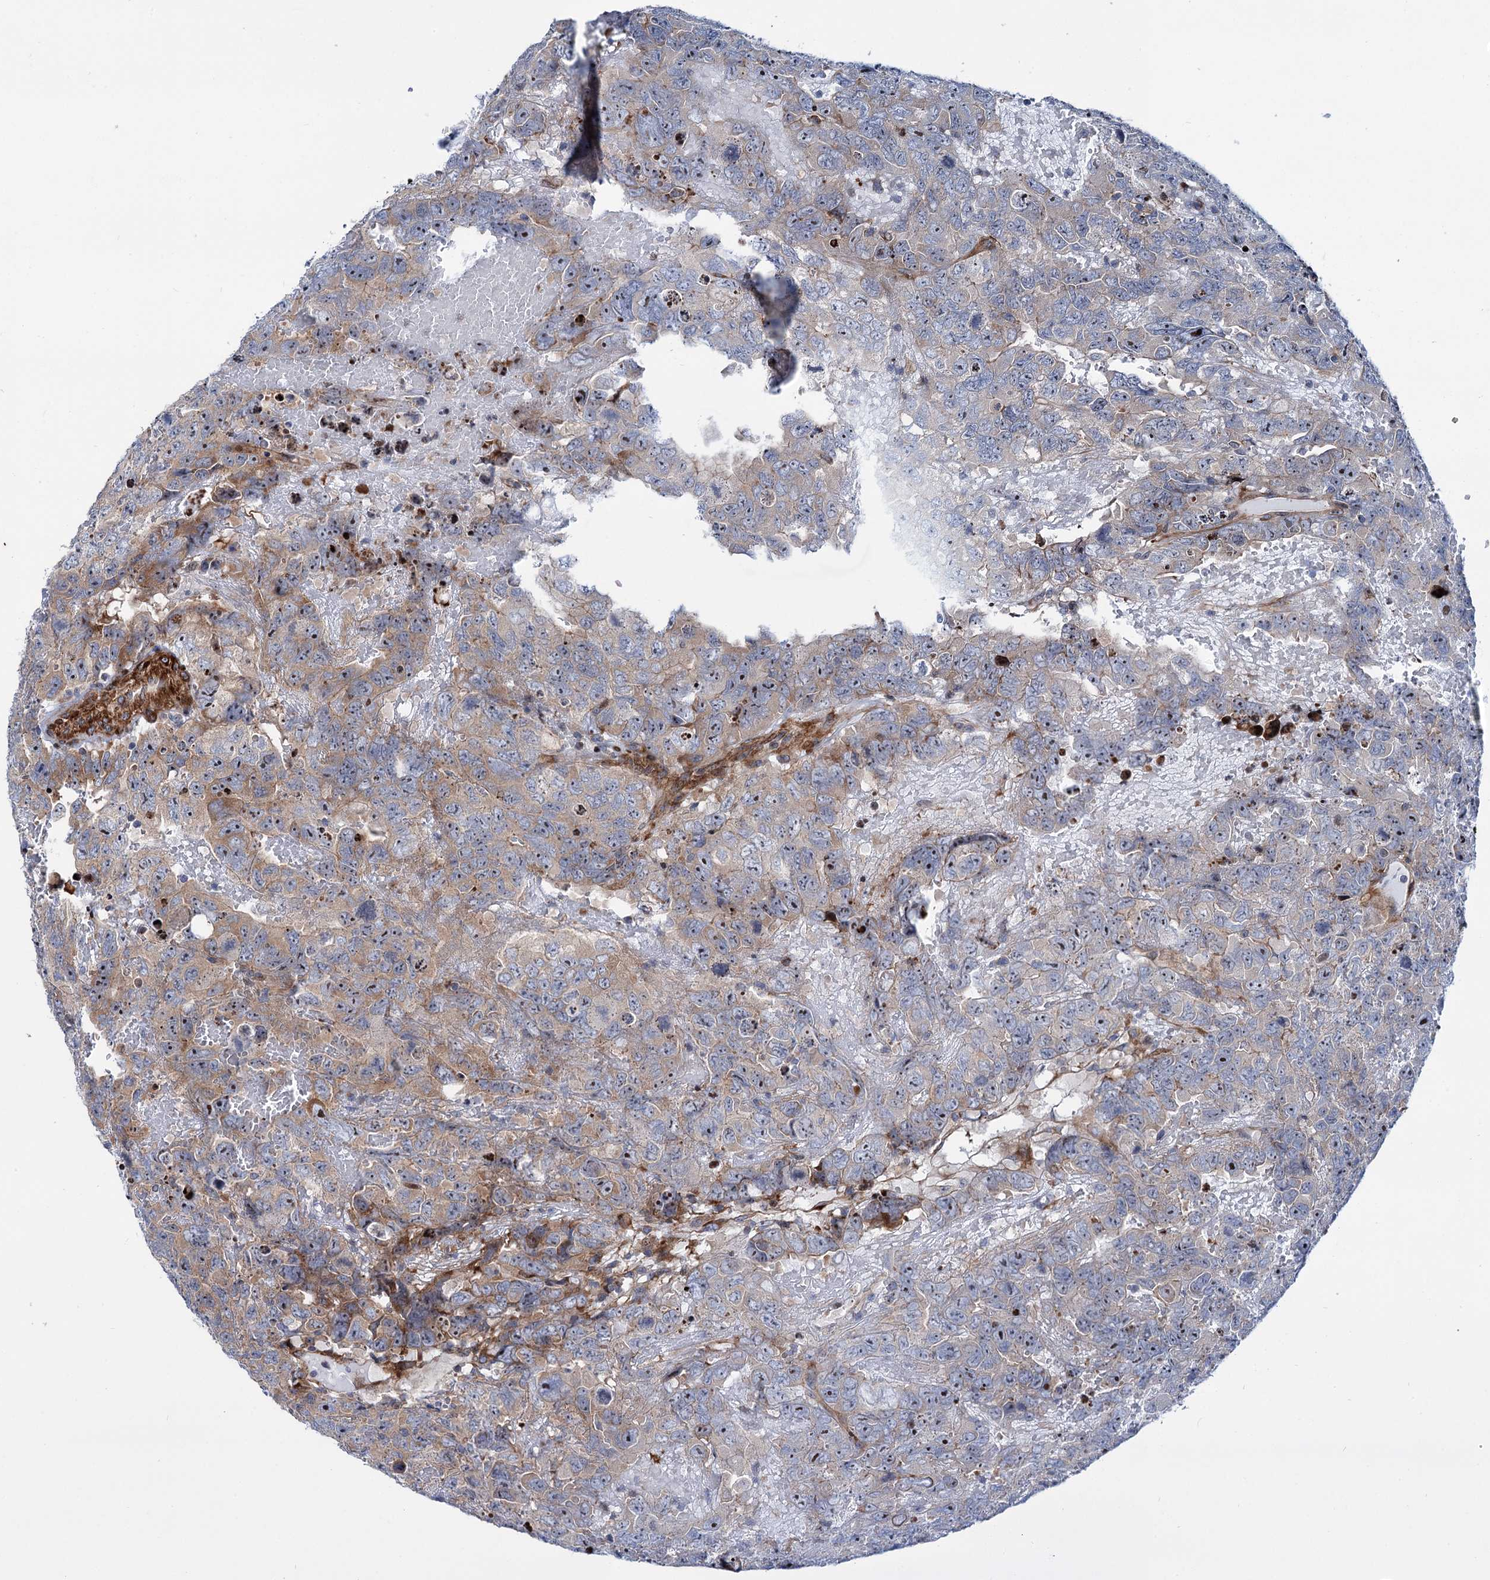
{"staining": {"intensity": "moderate", "quantity": "<25%", "location": "nuclear"}, "tissue": "testis cancer", "cell_type": "Tumor cells", "image_type": "cancer", "snomed": [{"axis": "morphology", "description": "Carcinoma, Embryonal, NOS"}, {"axis": "topography", "description": "Testis"}], "caption": "IHC image of neoplastic tissue: human embryonal carcinoma (testis) stained using immunohistochemistry demonstrates low levels of moderate protein expression localized specifically in the nuclear of tumor cells, appearing as a nuclear brown color.", "gene": "THAP9", "patient": {"sex": "male", "age": 45}}